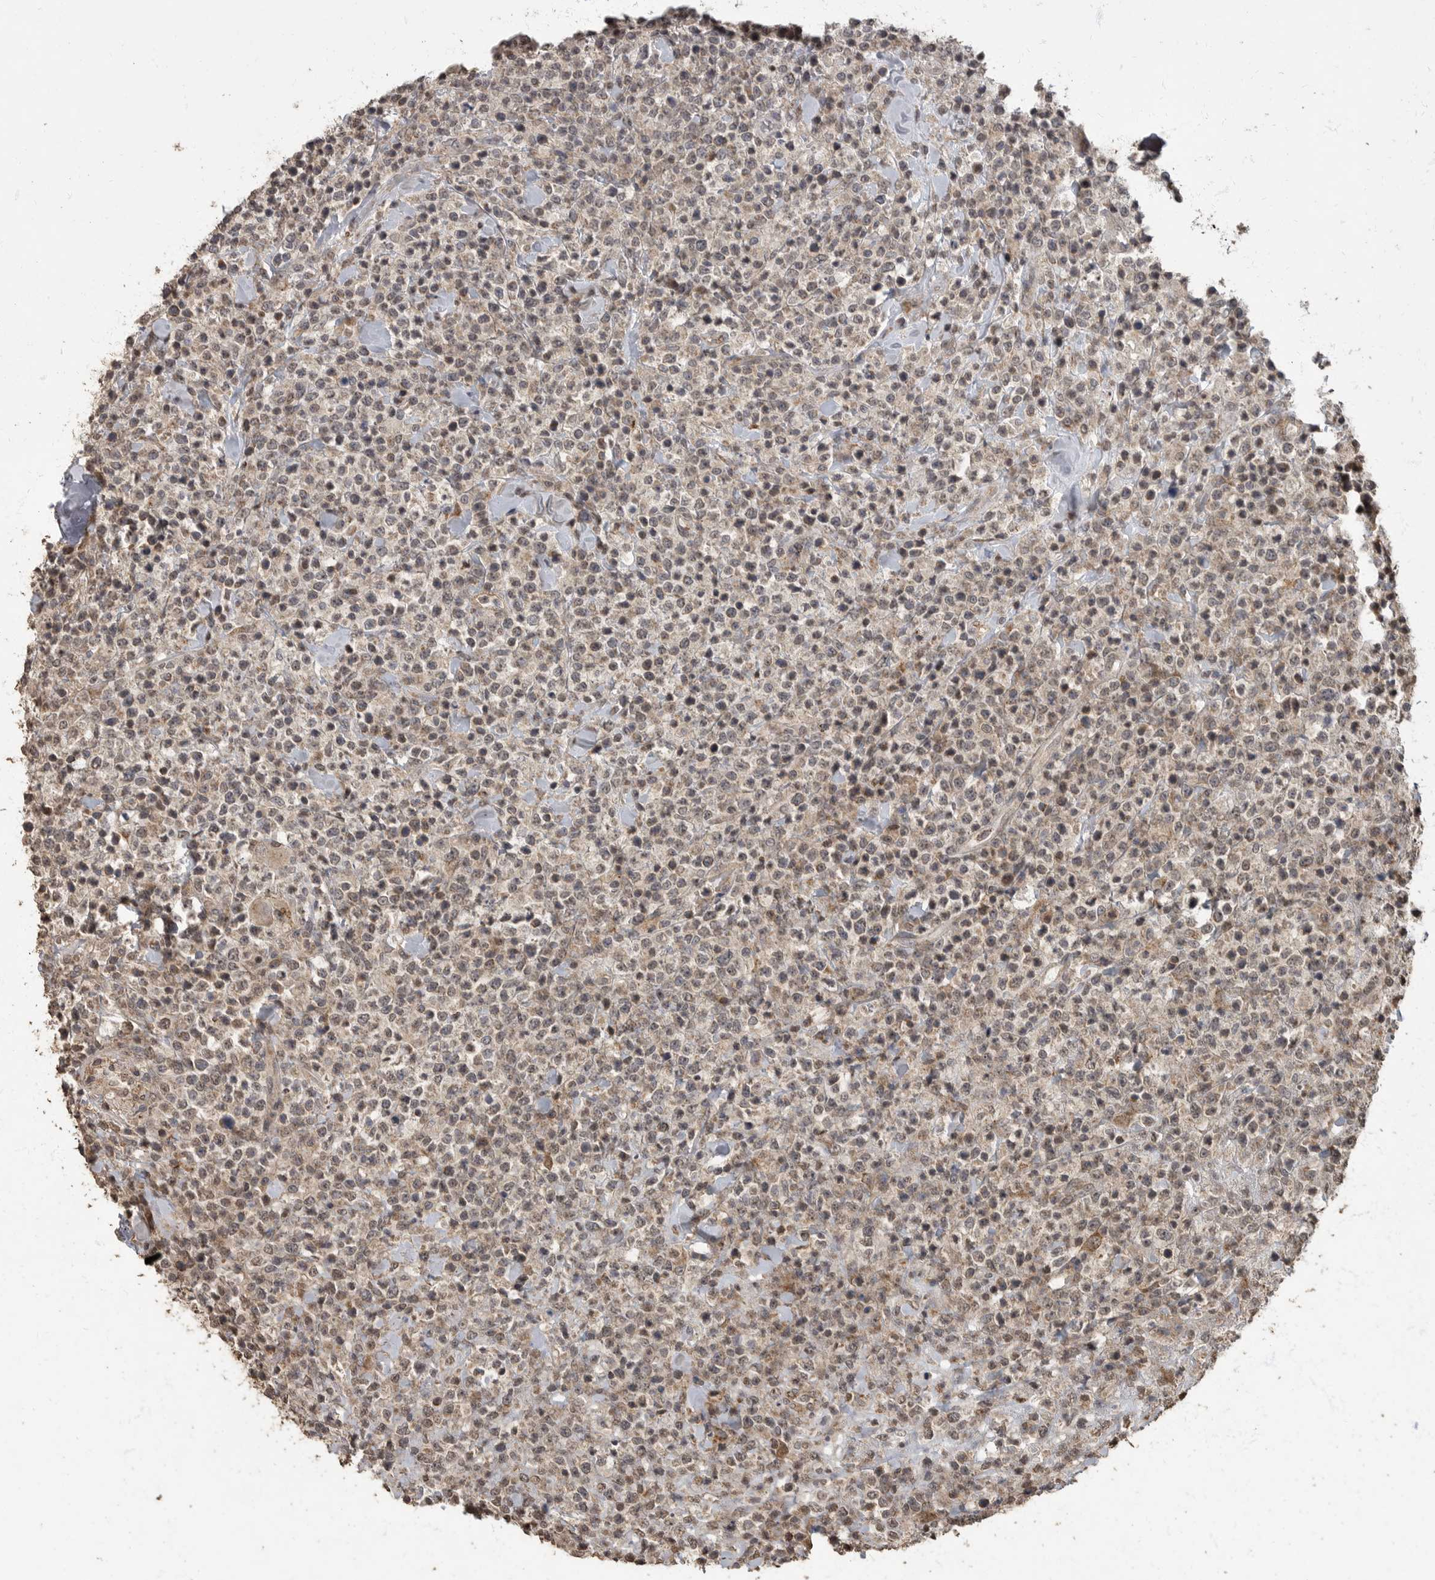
{"staining": {"intensity": "negative", "quantity": "none", "location": "none"}, "tissue": "lymphoma", "cell_type": "Tumor cells", "image_type": "cancer", "snomed": [{"axis": "morphology", "description": "Malignant lymphoma, non-Hodgkin's type, High grade"}, {"axis": "topography", "description": "Colon"}], "caption": "Tumor cells show no significant protein positivity in lymphoma.", "gene": "MAFG", "patient": {"sex": "female", "age": 53}}